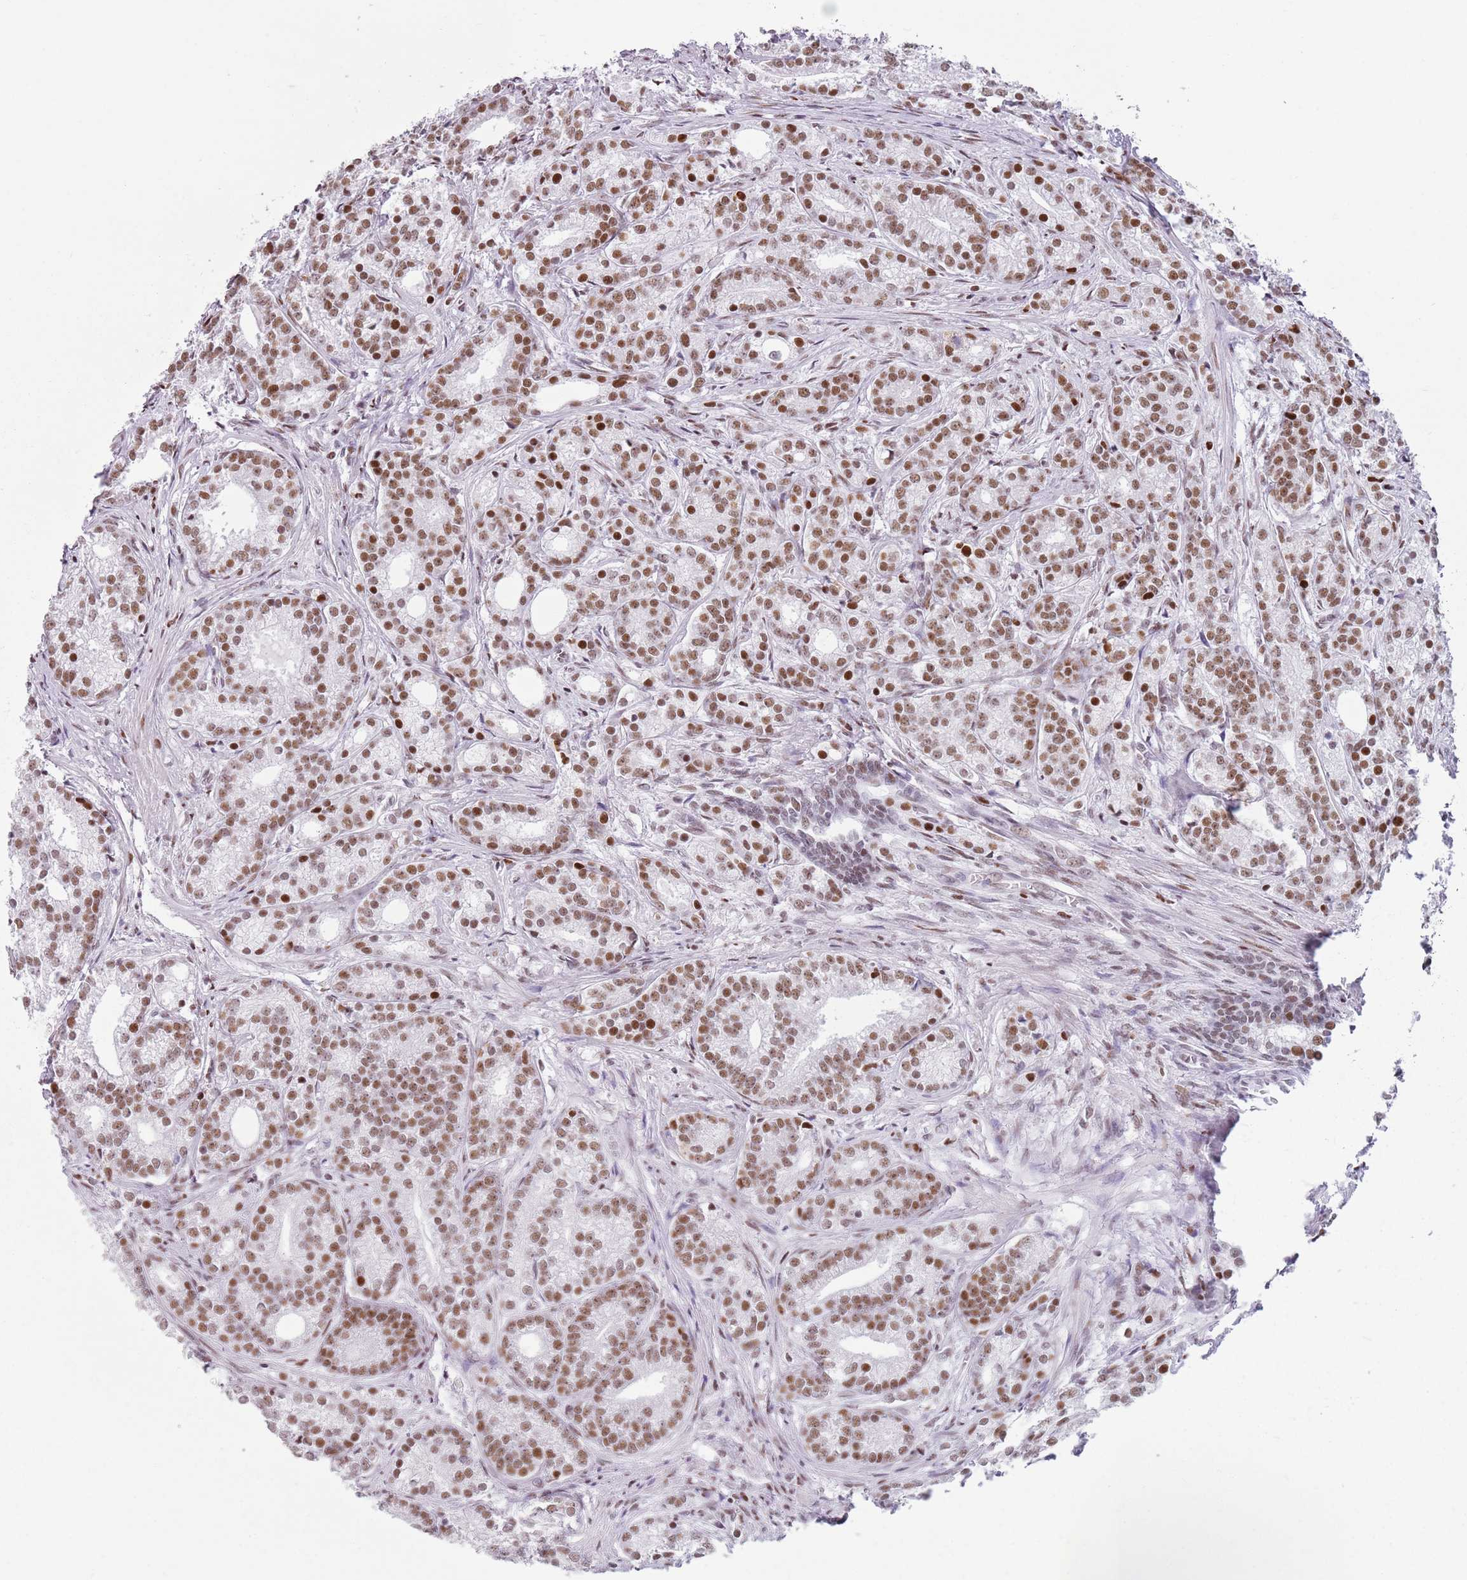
{"staining": {"intensity": "moderate", "quantity": ">75%", "location": "nuclear"}, "tissue": "prostate cancer", "cell_type": "Tumor cells", "image_type": "cancer", "snomed": [{"axis": "morphology", "description": "Adenocarcinoma, Low grade"}, {"axis": "topography", "description": "Prostate"}], "caption": "Protein staining reveals moderate nuclear expression in about >75% of tumor cells in prostate low-grade adenocarcinoma.", "gene": "FAM104B", "patient": {"sex": "male", "age": 71}}